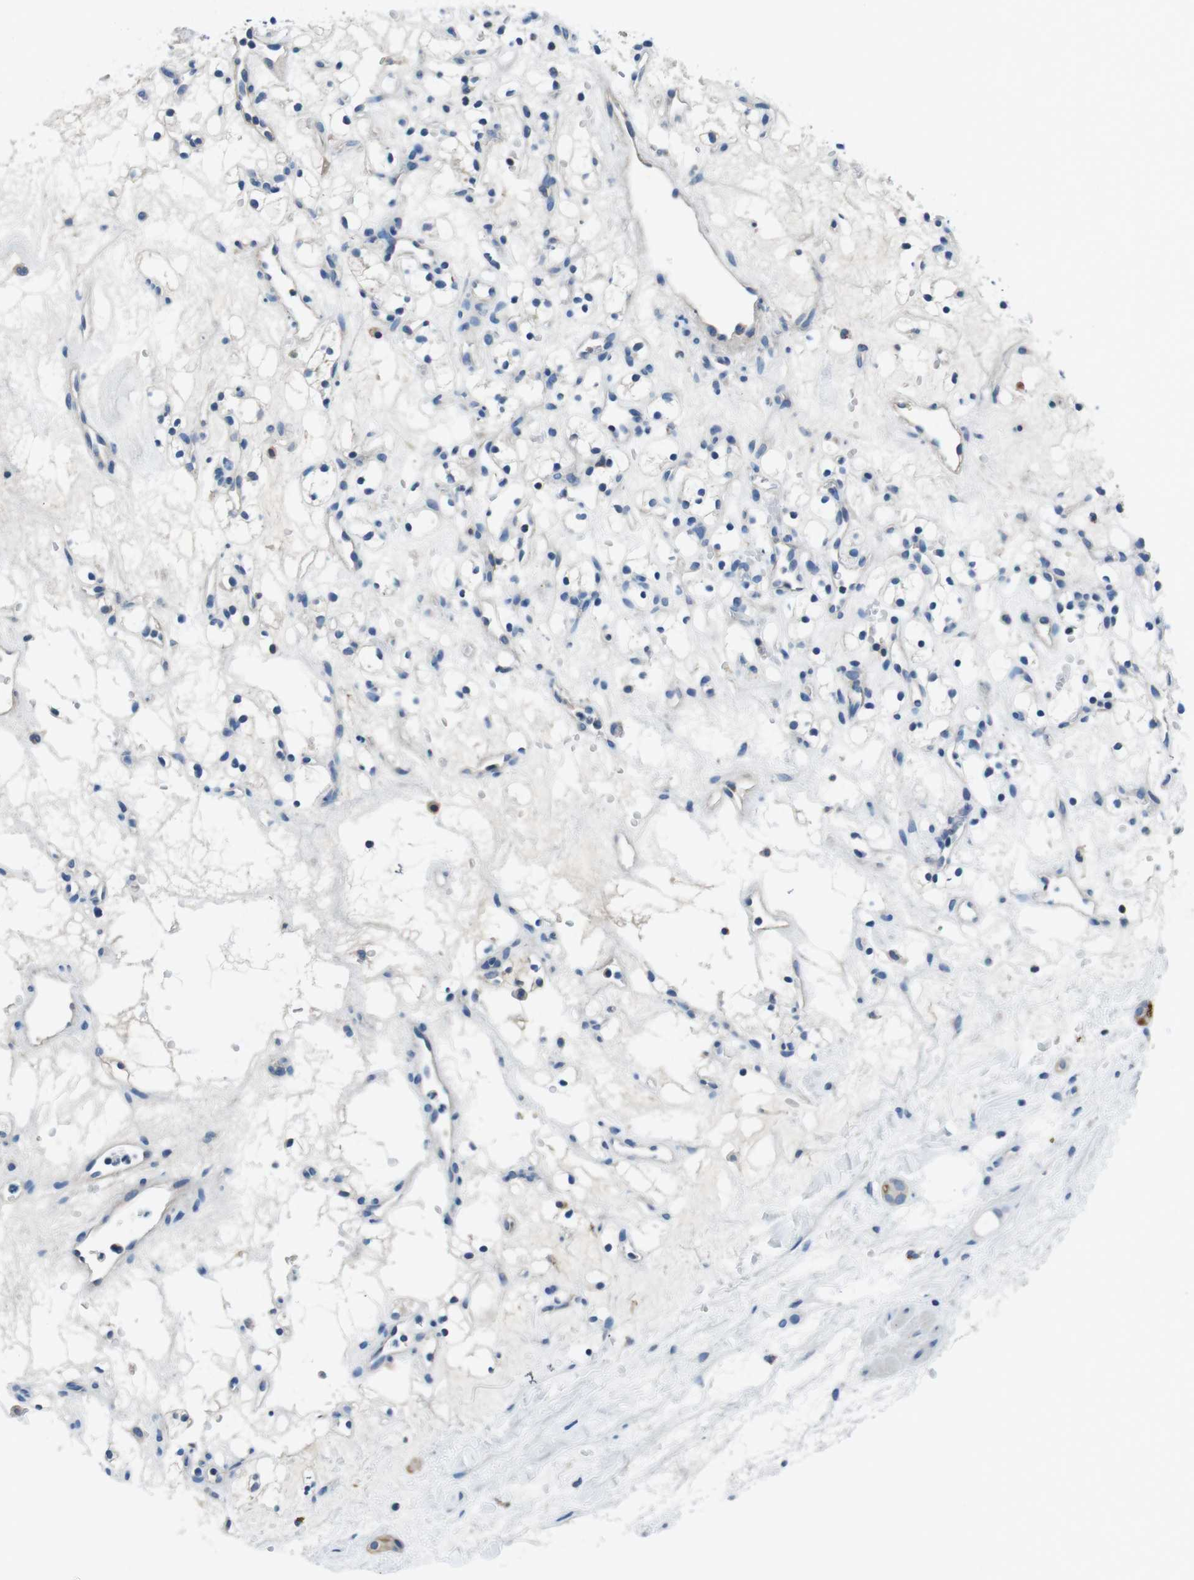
{"staining": {"intensity": "negative", "quantity": "none", "location": "none"}, "tissue": "renal cancer", "cell_type": "Tumor cells", "image_type": "cancer", "snomed": [{"axis": "morphology", "description": "Adenocarcinoma, NOS"}, {"axis": "topography", "description": "Kidney"}], "caption": "Human renal adenocarcinoma stained for a protein using immunohistochemistry (IHC) demonstrates no staining in tumor cells.", "gene": "TULP3", "patient": {"sex": "female", "age": 60}}